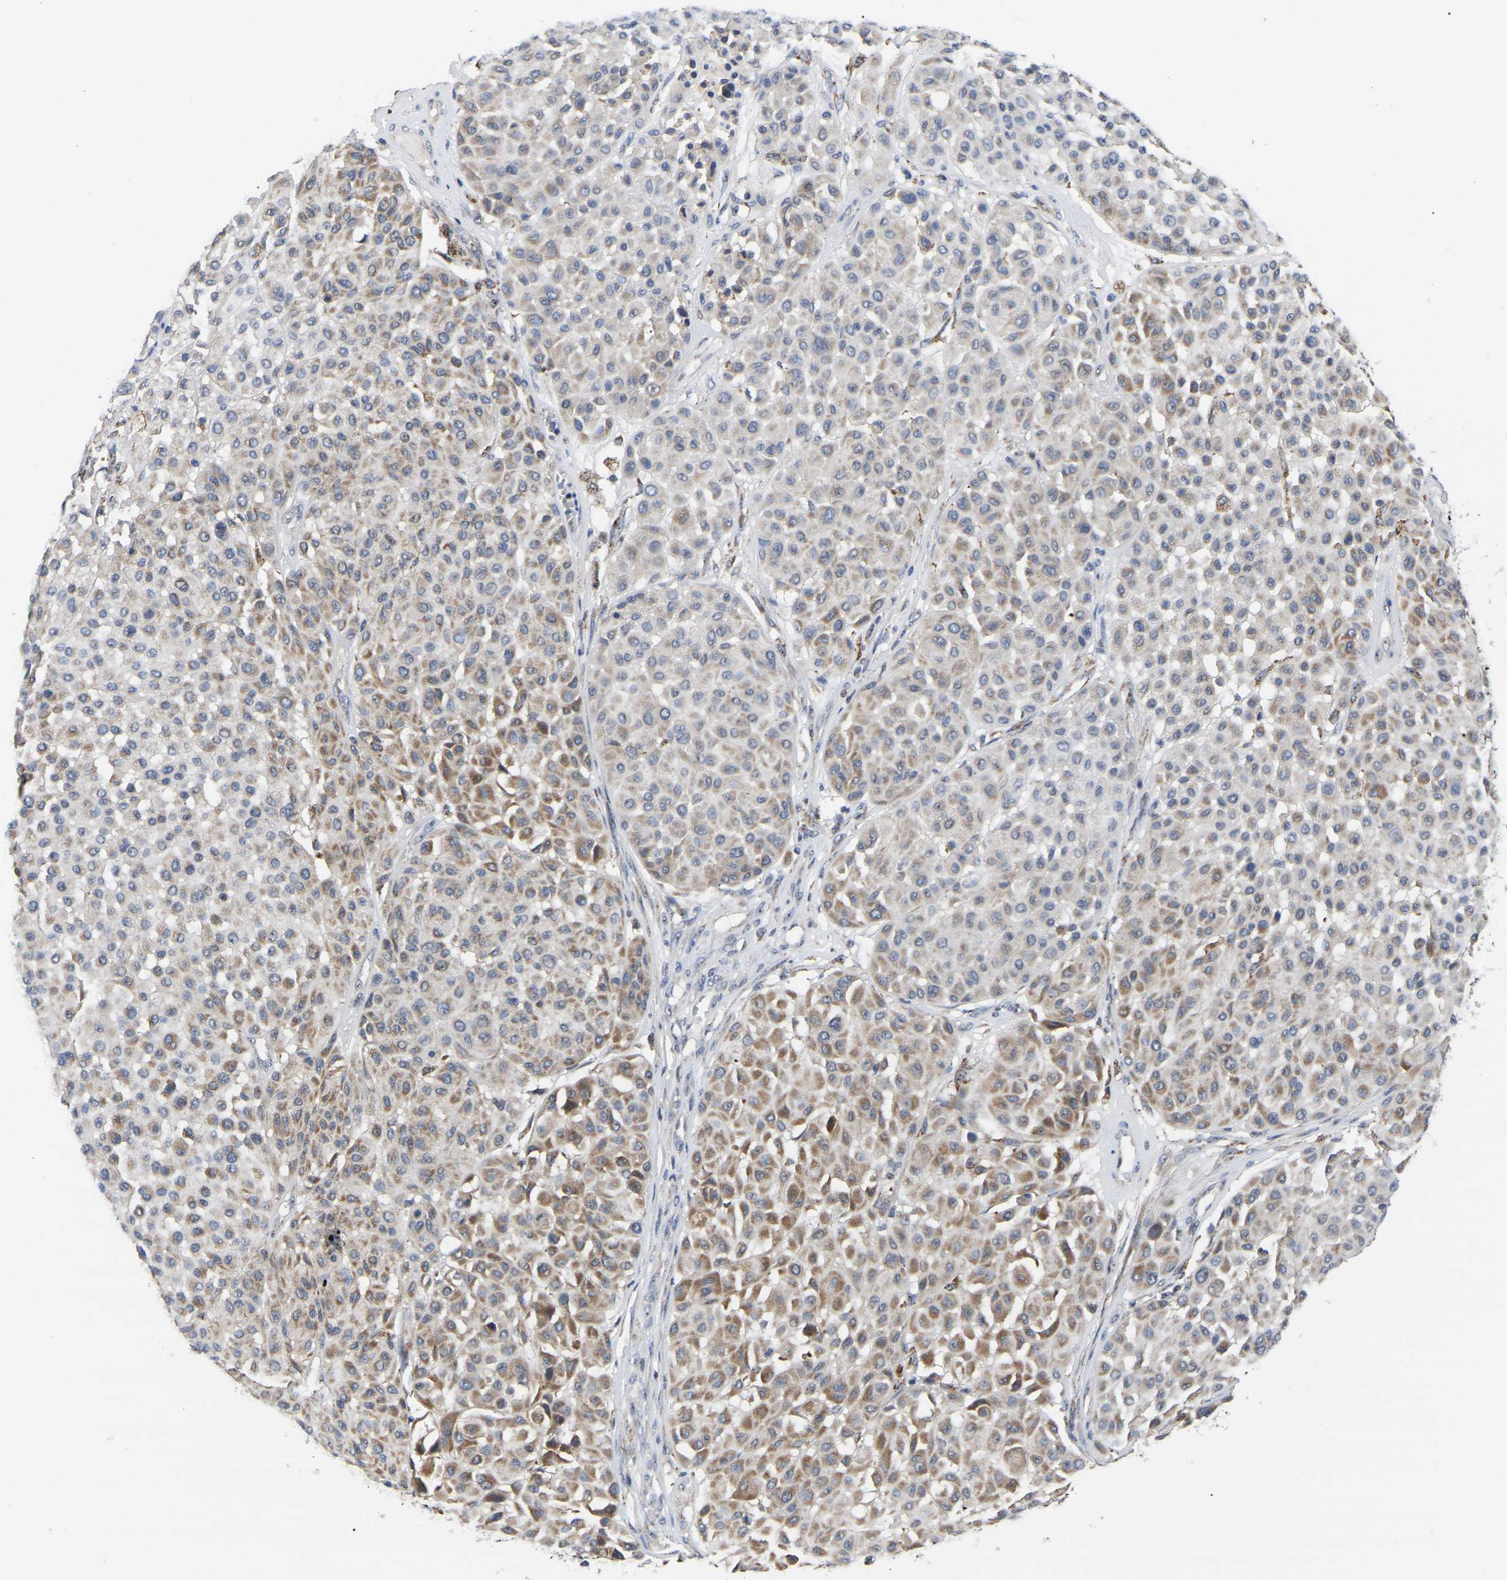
{"staining": {"intensity": "moderate", "quantity": "25%-75%", "location": "cytoplasmic/membranous"}, "tissue": "melanoma", "cell_type": "Tumor cells", "image_type": "cancer", "snomed": [{"axis": "morphology", "description": "Malignant melanoma, Metastatic site"}, {"axis": "topography", "description": "Soft tissue"}], "caption": "IHC (DAB (3,3'-diaminobenzidine)) staining of human malignant melanoma (metastatic site) displays moderate cytoplasmic/membranous protein staining in approximately 25%-75% of tumor cells. (brown staining indicates protein expression, while blue staining denotes nuclei).", "gene": "NOP53", "patient": {"sex": "male", "age": 41}}